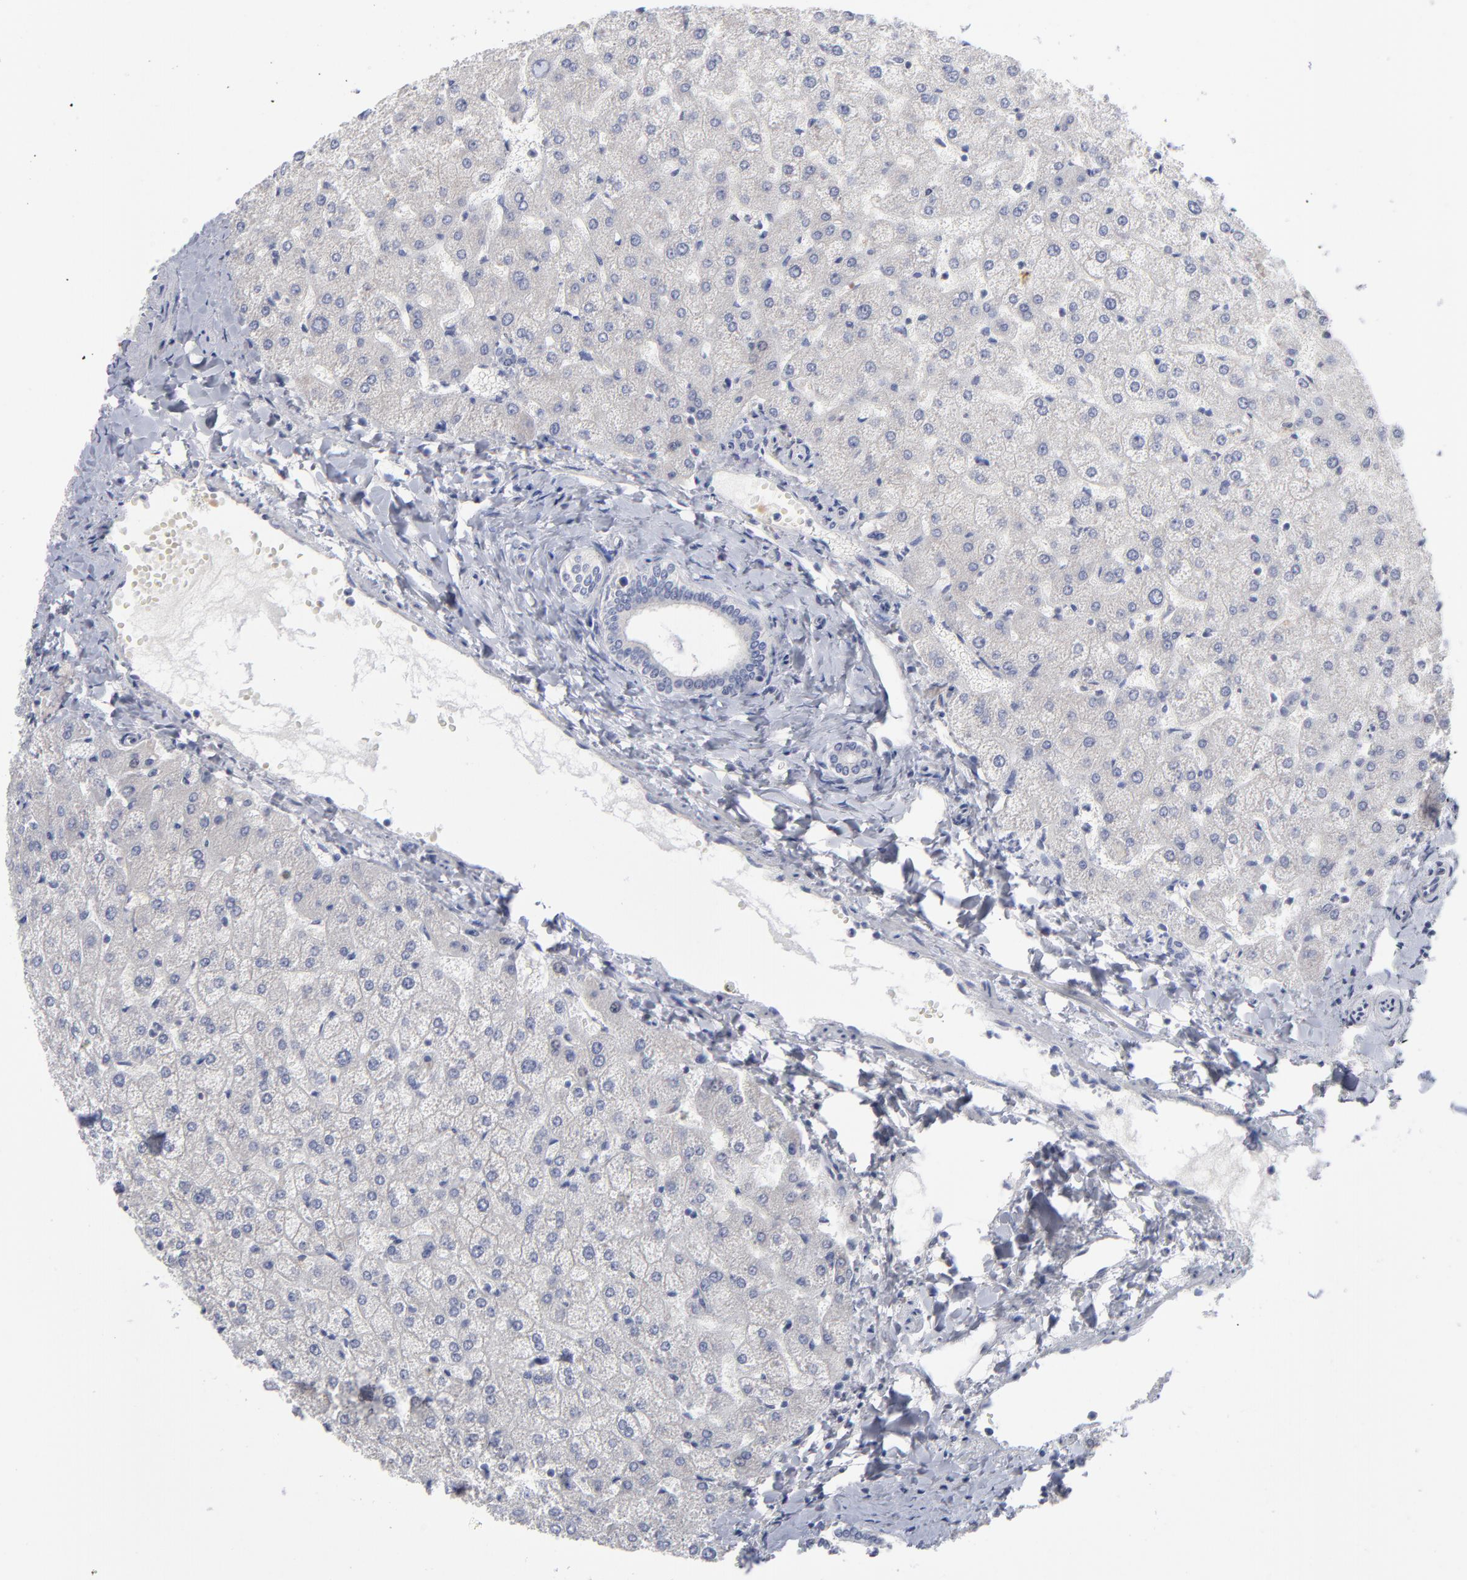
{"staining": {"intensity": "negative", "quantity": "none", "location": "none"}, "tissue": "liver", "cell_type": "Cholangiocytes", "image_type": "normal", "snomed": [{"axis": "morphology", "description": "Normal tissue, NOS"}, {"axis": "topography", "description": "Liver"}], "caption": "This photomicrograph is of unremarkable liver stained with immunohistochemistry to label a protein in brown with the nuclei are counter-stained blue. There is no positivity in cholangiocytes.", "gene": "RPS24", "patient": {"sex": "female", "age": 32}}